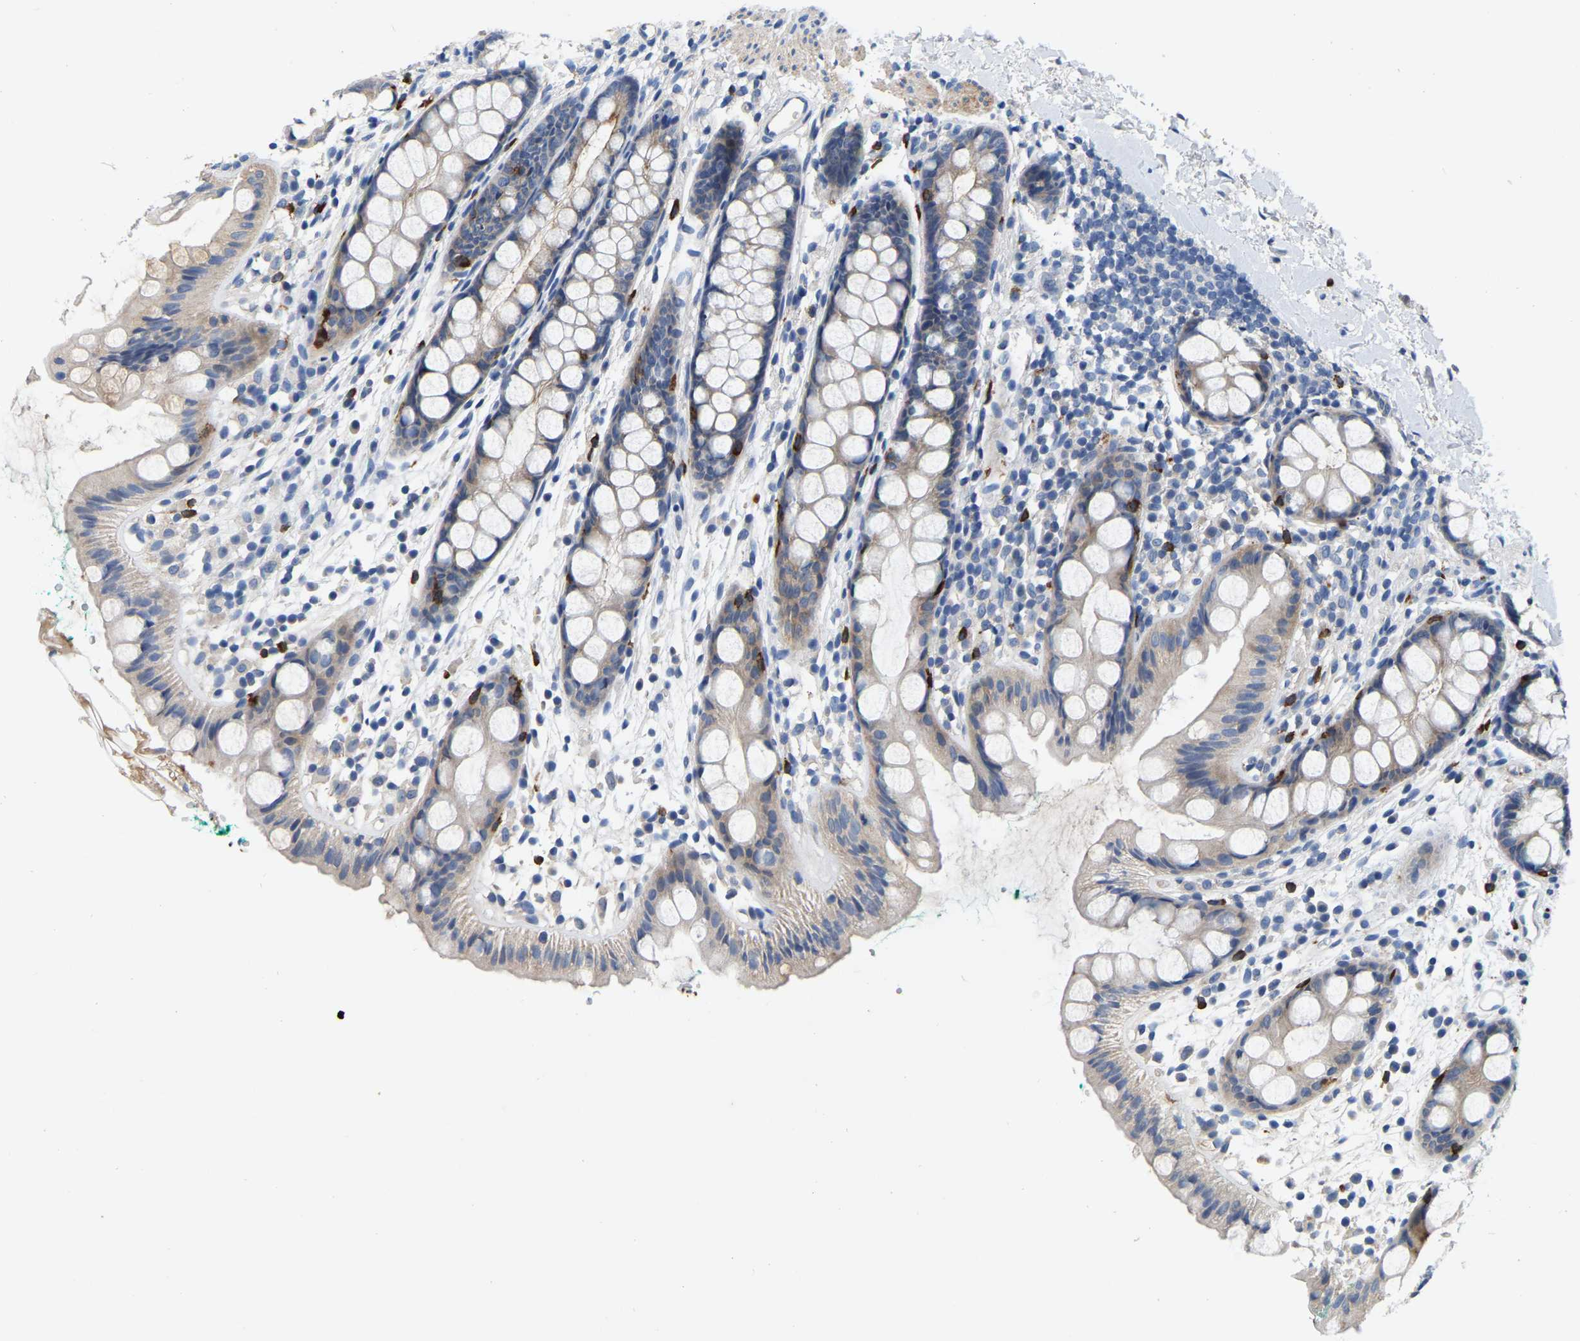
{"staining": {"intensity": "moderate", "quantity": "<25%", "location": "cytoplasmic/membranous"}, "tissue": "rectum", "cell_type": "Glandular cells", "image_type": "normal", "snomed": [{"axis": "morphology", "description": "Normal tissue, NOS"}, {"axis": "topography", "description": "Rectum"}], "caption": "Immunohistochemical staining of benign human rectum demonstrates <25% levels of moderate cytoplasmic/membranous protein positivity in approximately <25% of glandular cells. (DAB IHC with brightfield microscopy, high magnification).", "gene": "RAB27B", "patient": {"sex": "female", "age": 65}}